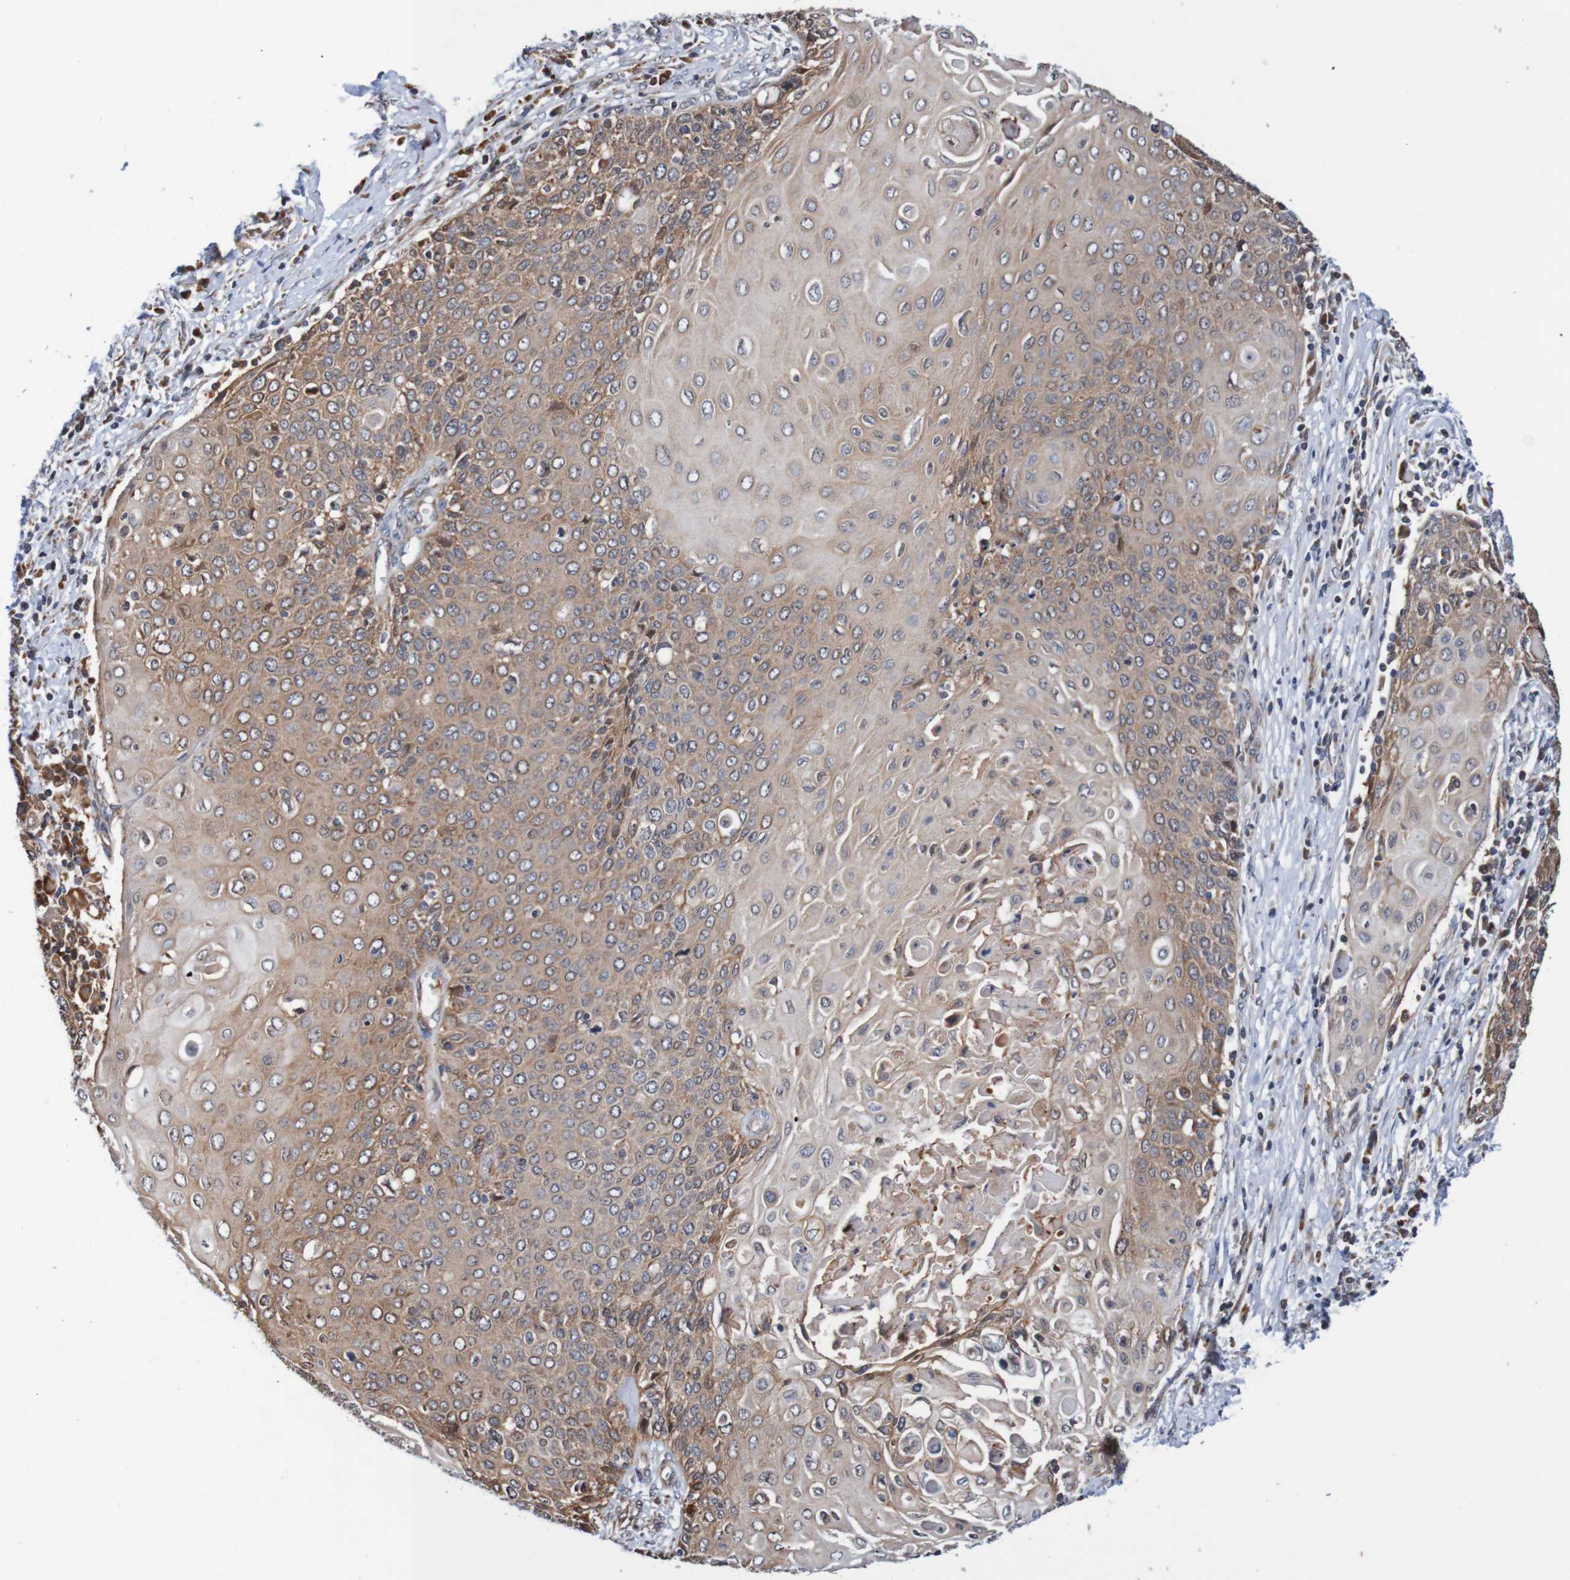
{"staining": {"intensity": "moderate", "quantity": ">75%", "location": "cytoplasmic/membranous"}, "tissue": "cervical cancer", "cell_type": "Tumor cells", "image_type": "cancer", "snomed": [{"axis": "morphology", "description": "Squamous cell carcinoma, NOS"}, {"axis": "topography", "description": "Cervix"}], "caption": "High-power microscopy captured an immunohistochemistry (IHC) micrograph of squamous cell carcinoma (cervical), revealing moderate cytoplasmic/membranous staining in about >75% of tumor cells.", "gene": "AXIN1", "patient": {"sex": "female", "age": 39}}